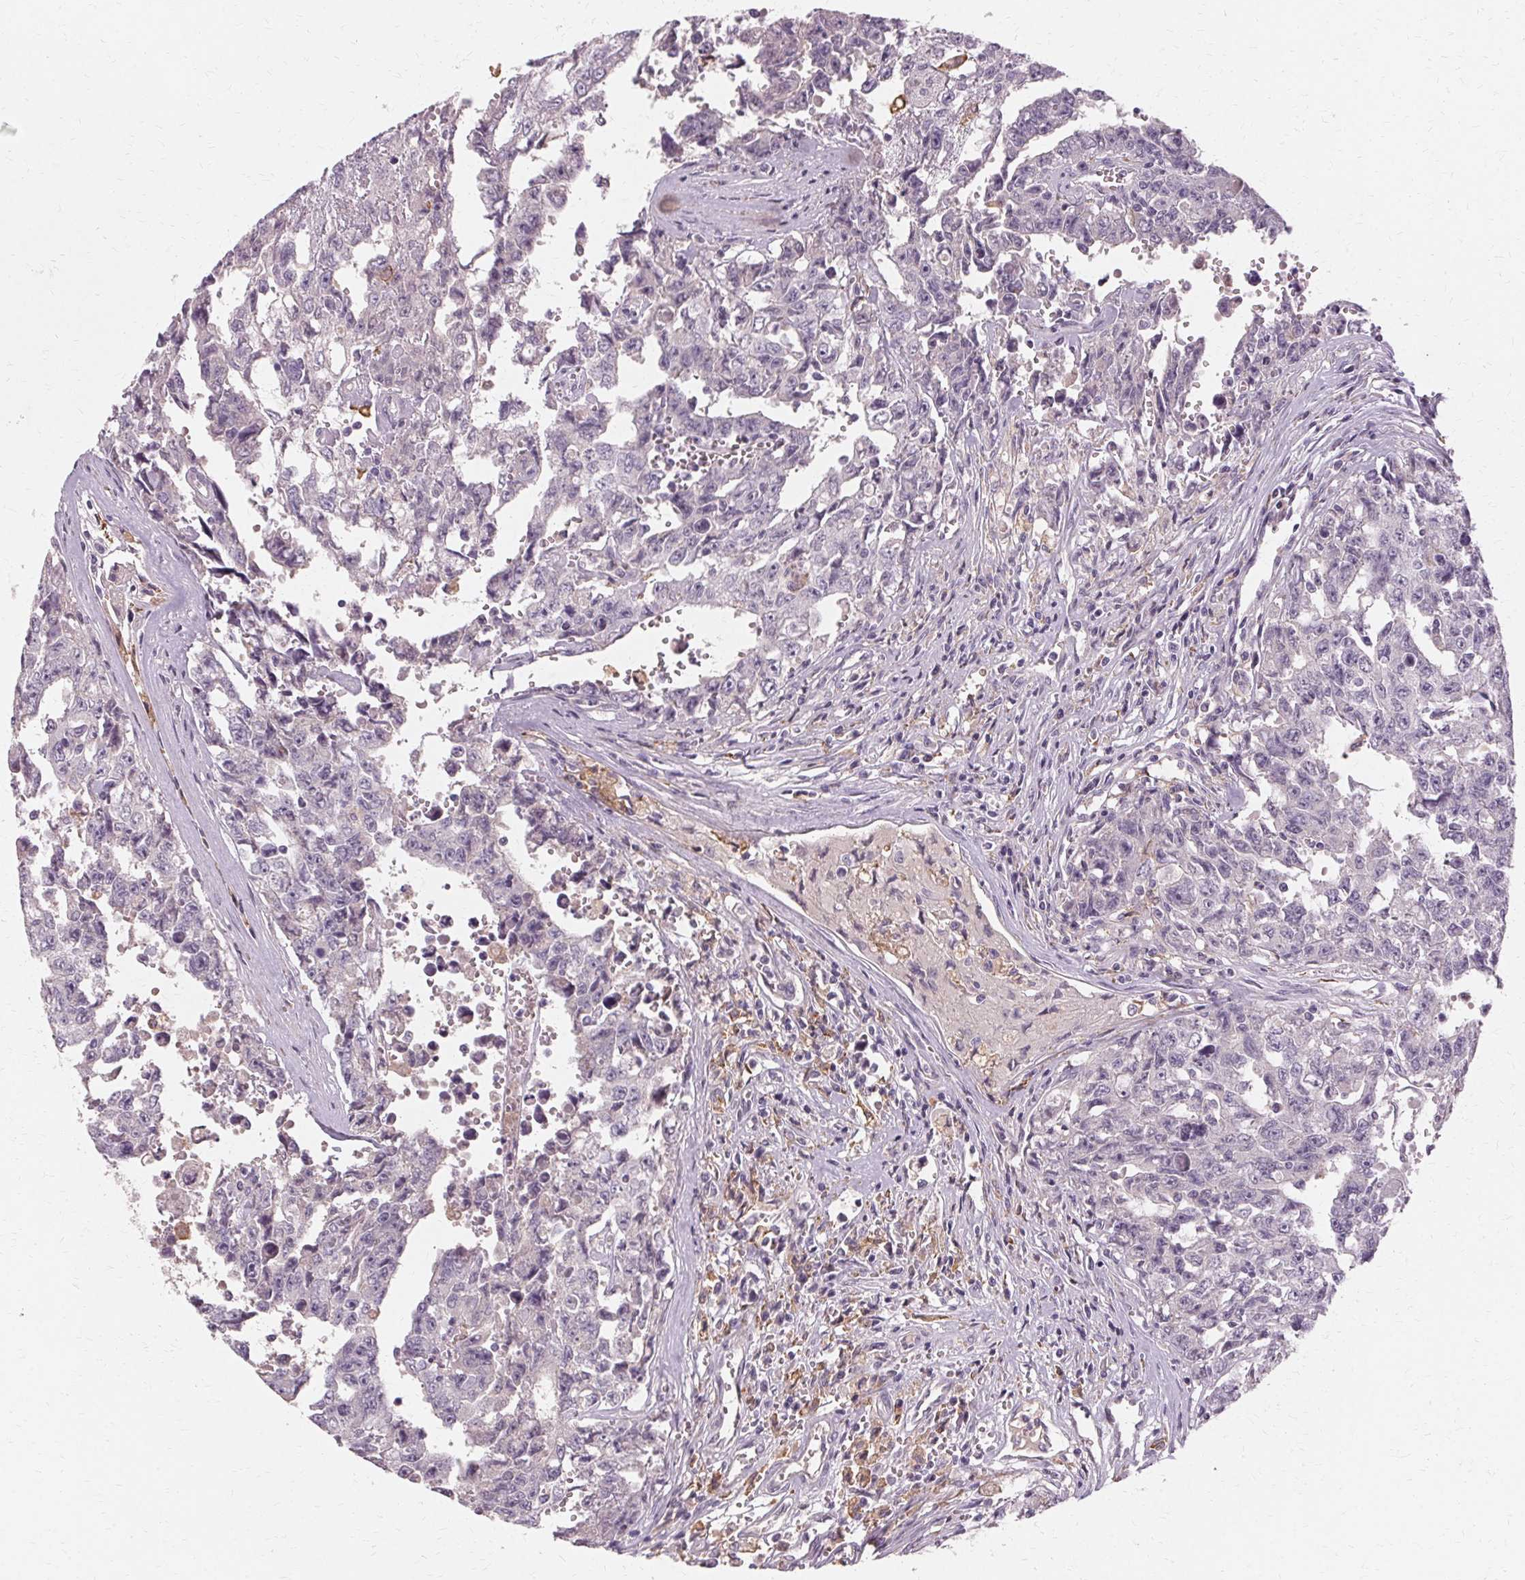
{"staining": {"intensity": "negative", "quantity": "none", "location": "none"}, "tissue": "testis cancer", "cell_type": "Tumor cells", "image_type": "cancer", "snomed": [{"axis": "morphology", "description": "Carcinoma, Embryonal, NOS"}, {"axis": "topography", "description": "Testis"}], "caption": "Human testis embryonal carcinoma stained for a protein using immunohistochemistry (IHC) shows no staining in tumor cells.", "gene": "IFNGR1", "patient": {"sex": "male", "age": 24}}